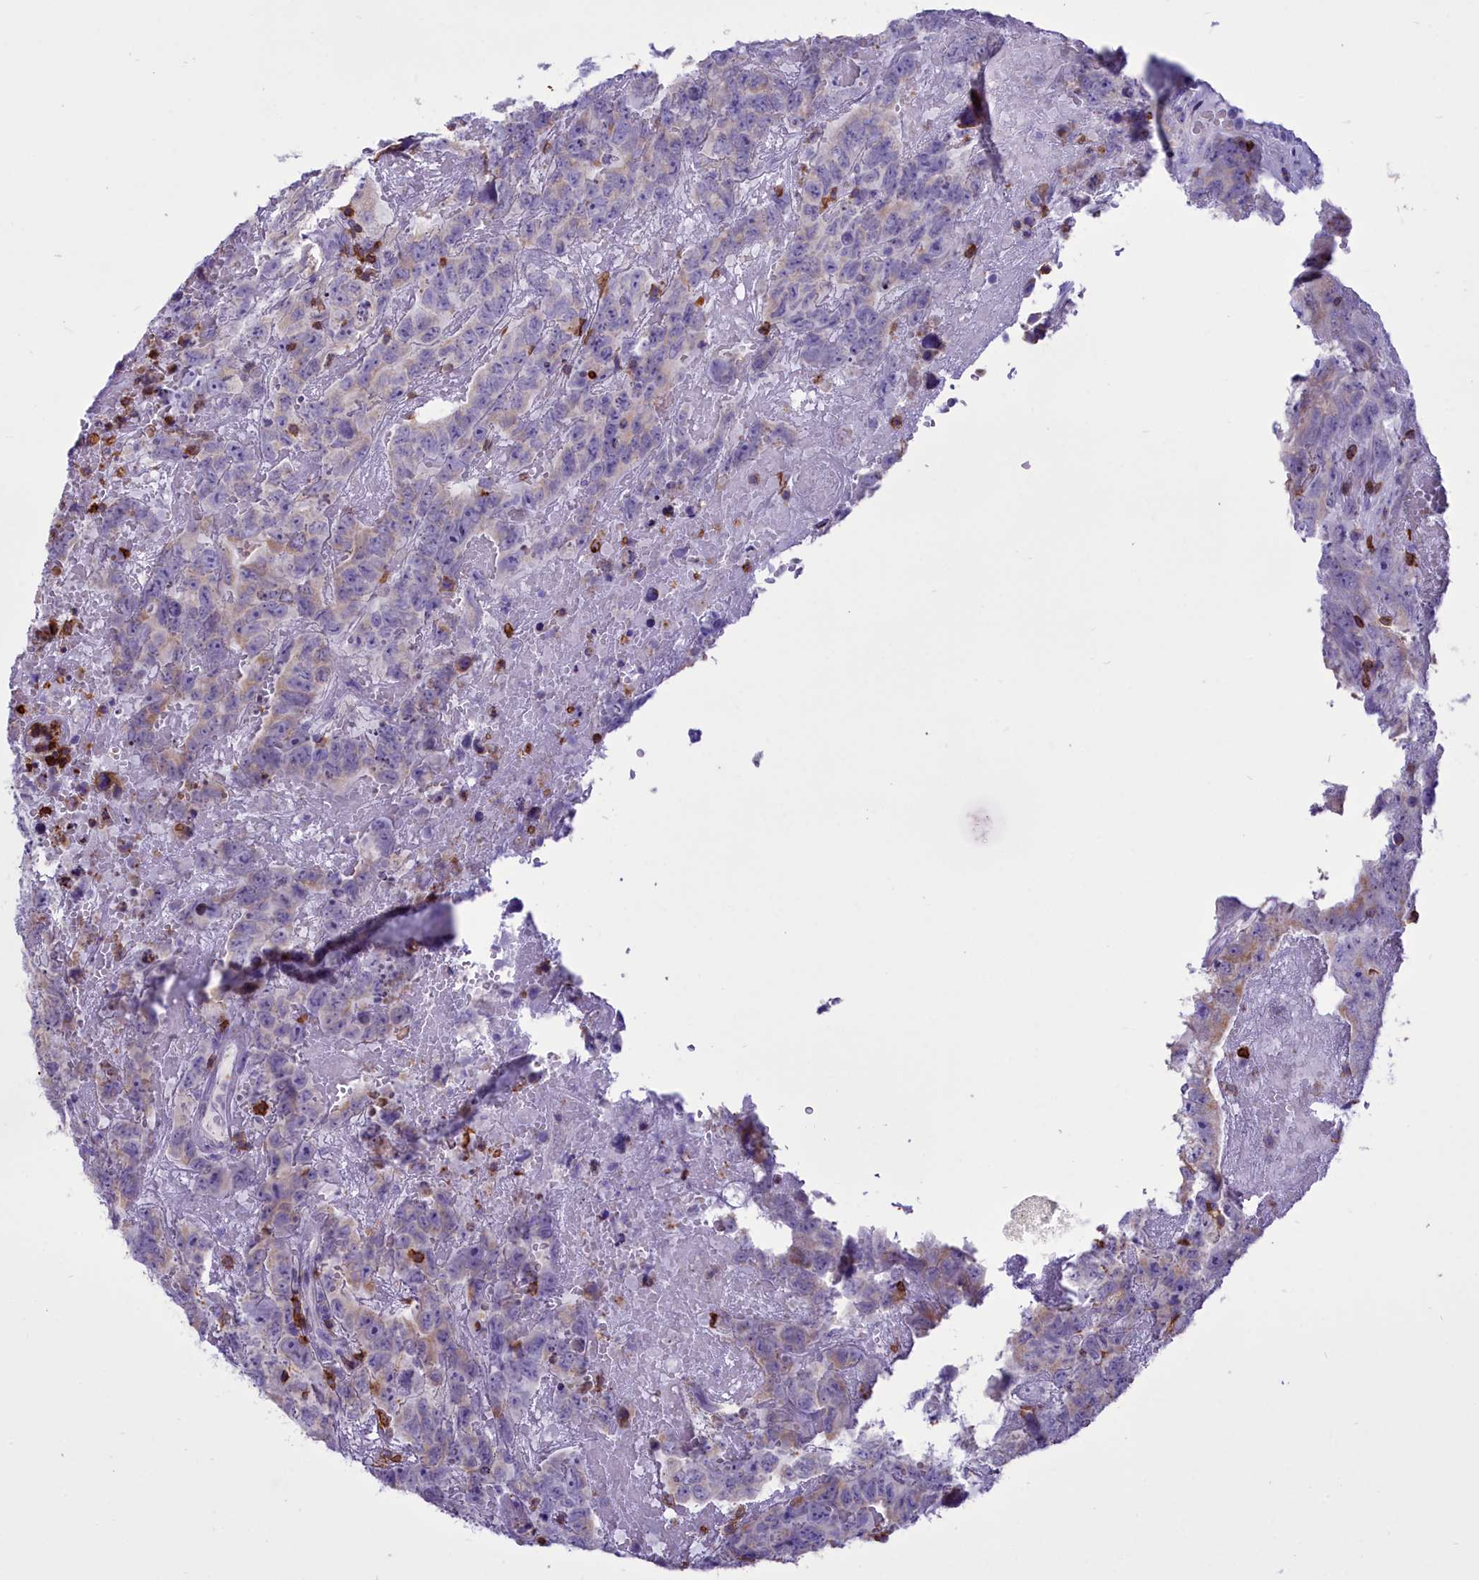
{"staining": {"intensity": "weak", "quantity": "25%-75%", "location": "cytoplasmic/membranous"}, "tissue": "testis cancer", "cell_type": "Tumor cells", "image_type": "cancer", "snomed": [{"axis": "morphology", "description": "Carcinoma, Embryonal, NOS"}, {"axis": "topography", "description": "Testis"}], "caption": "A micrograph of testis cancer (embryonal carcinoma) stained for a protein demonstrates weak cytoplasmic/membranous brown staining in tumor cells.", "gene": "CD5", "patient": {"sex": "male", "age": 45}}